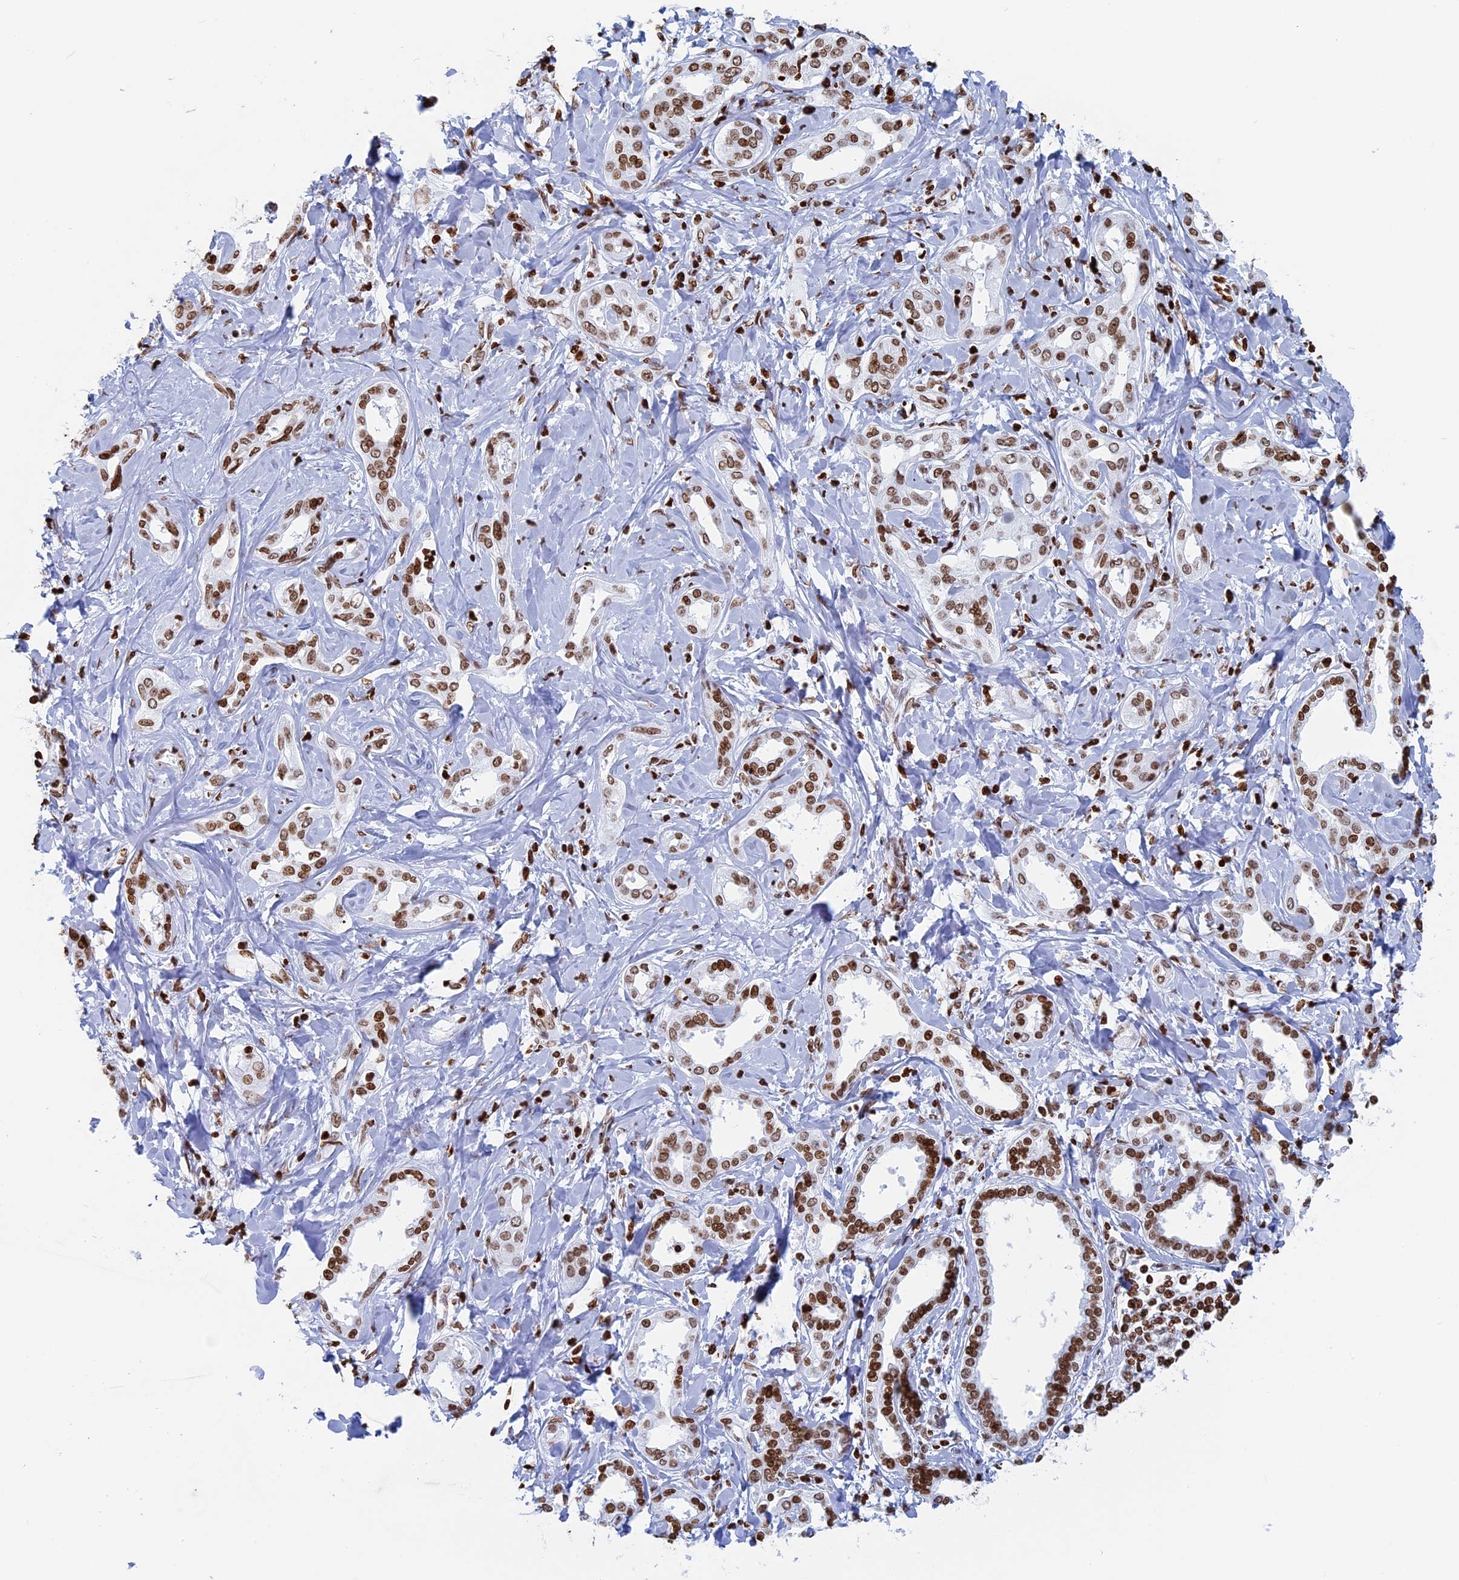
{"staining": {"intensity": "moderate", "quantity": ">75%", "location": "nuclear"}, "tissue": "liver cancer", "cell_type": "Tumor cells", "image_type": "cancer", "snomed": [{"axis": "morphology", "description": "Cholangiocarcinoma"}, {"axis": "topography", "description": "Liver"}], "caption": "Immunohistochemistry (IHC) image of neoplastic tissue: cholangiocarcinoma (liver) stained using immunohistochemistry demonstrates medium levels of moderate protein expression localized specifically in the nuclear of tumor cells, appearing as a nuclear brown color.", "gene": "APOBEC3A", "patient": {"sex": "female", "age": 77}}